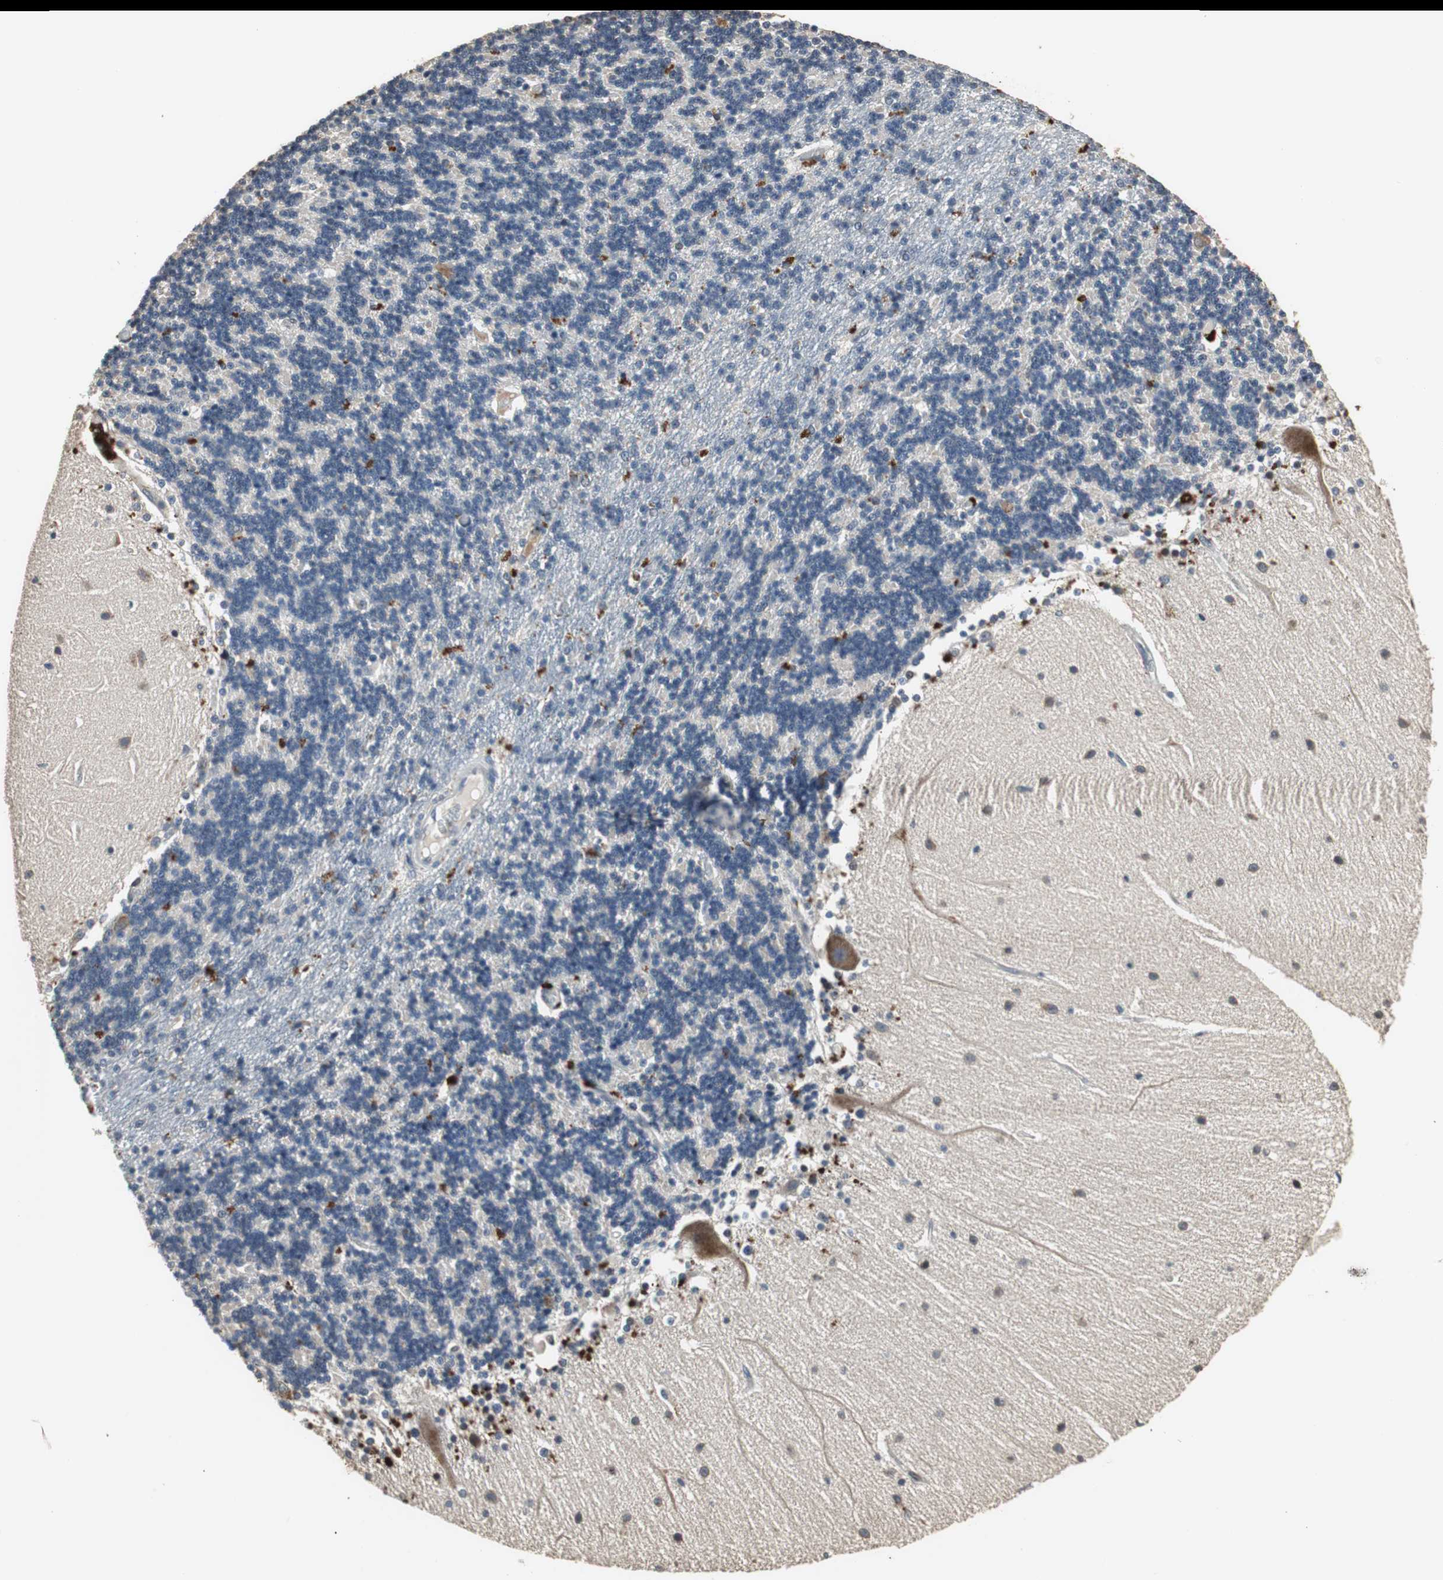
{"staining": {"intensity": "negative", "quantity": "none", "location": "none"}, "tissue": "cerebellum", "cell_type": "Cells in granular layer", "image_type": "normal", "snomed": [{"axis": "morphology", "description": "Normal tissue, NOS"}, {"axis": "topography", "description": "Cerebellum"}], "caption": "Histopathology image shows no significant protein positivity in cells in granular layer of normal cerebellum. The staining is performed using DAB brown chromogen with nuclei counter-stained in using hematoxylin.", "gene": "PI4KB", "patient": {"sex": "female", "age": 54}}